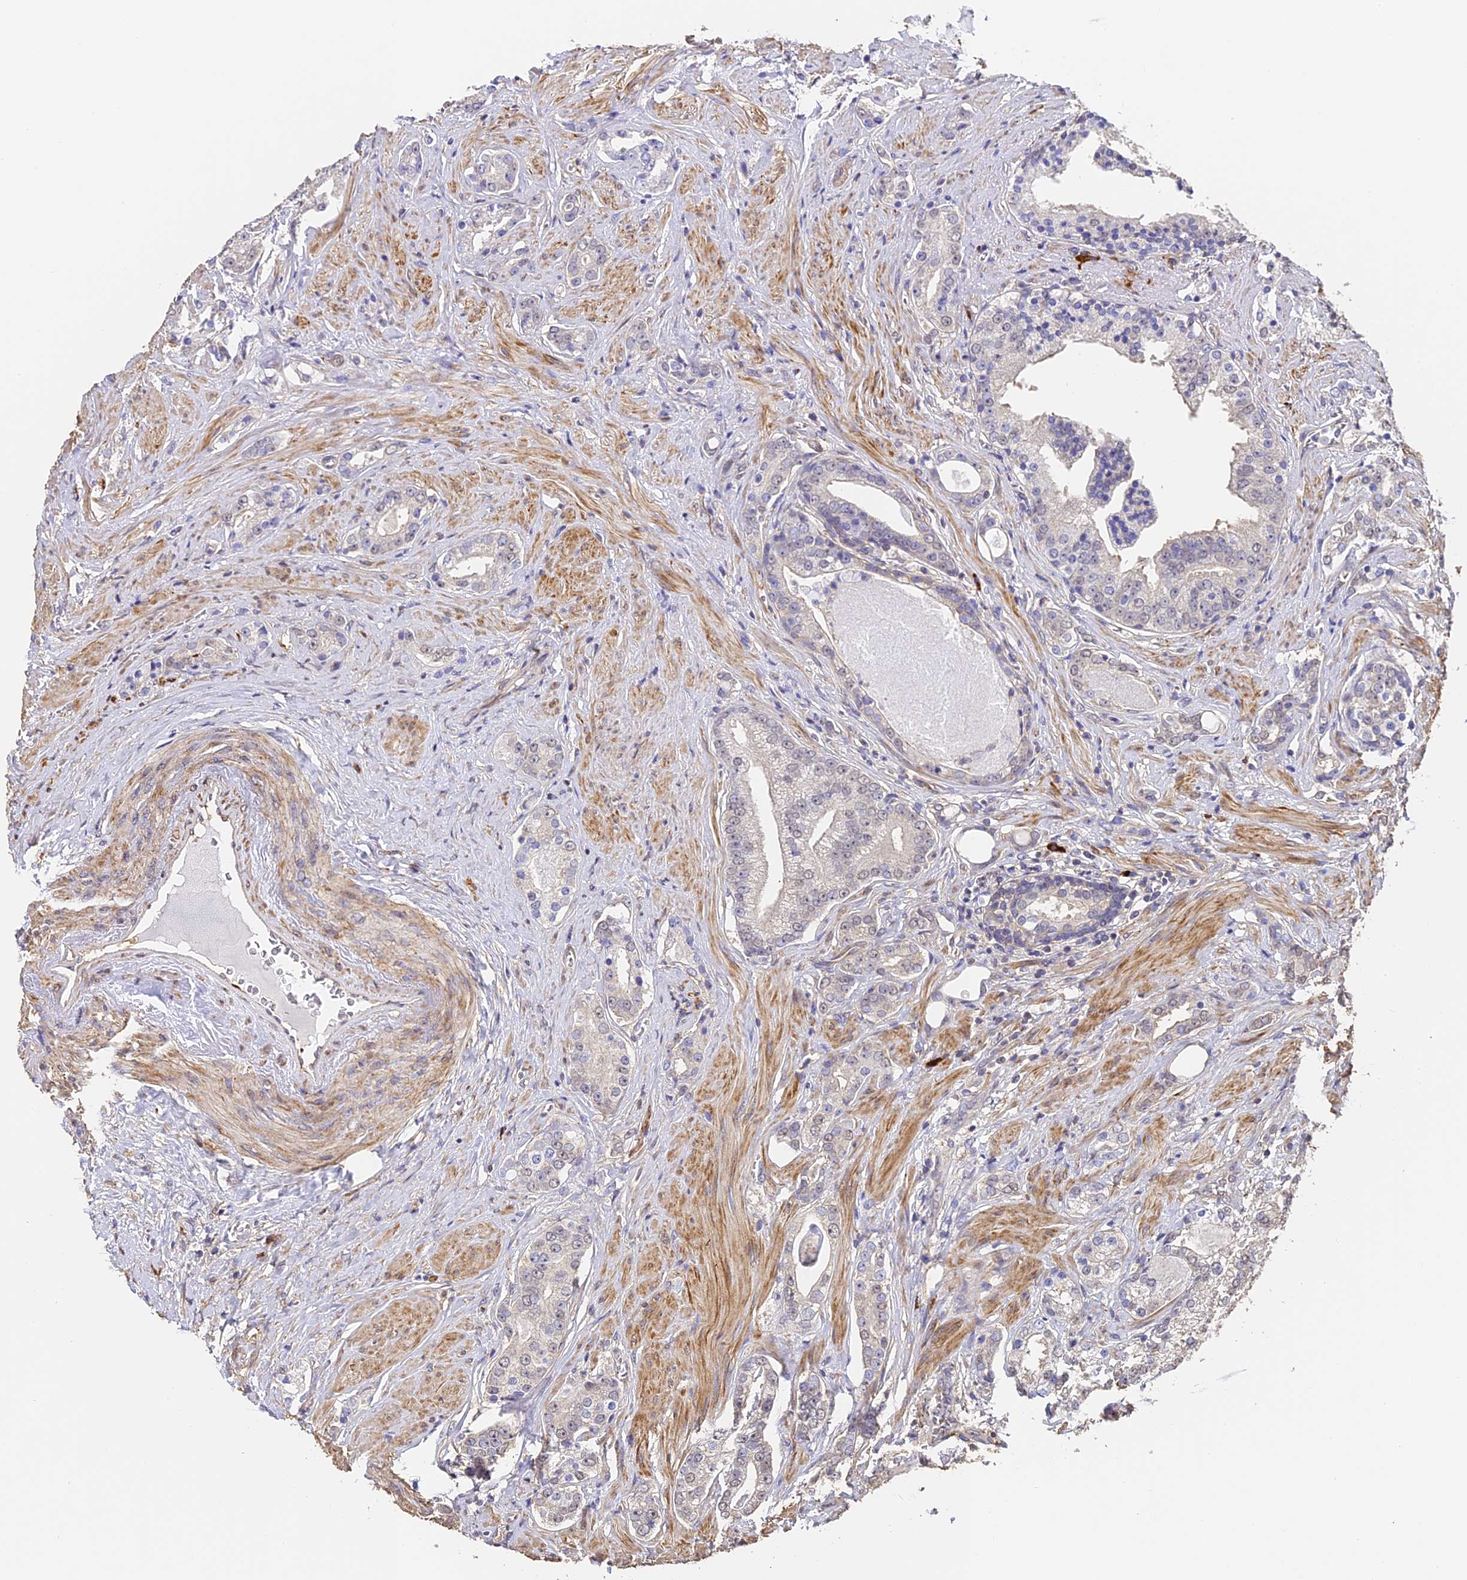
{"staining": {"intensity": "negative", "quantity": "none", "location": "none"}, "tissue": "prostate cancer", "cell_type": "Tumor cells", "image_type": "cancer", "snomed": [{"axis": "morphology", "description": "Adenocarcinoma, High grade"}, {"axis": "topography", "description": "Prostate"}], "caption": "Protein analysis of adenocarcinoma (high-grade) (prostate) demonstrates no significant staining in tumor cells. (DAB IHC with hematoxylin counter stain).", "gene": "SLC11A1", "patient": {"sex": "male", "age": 58}}